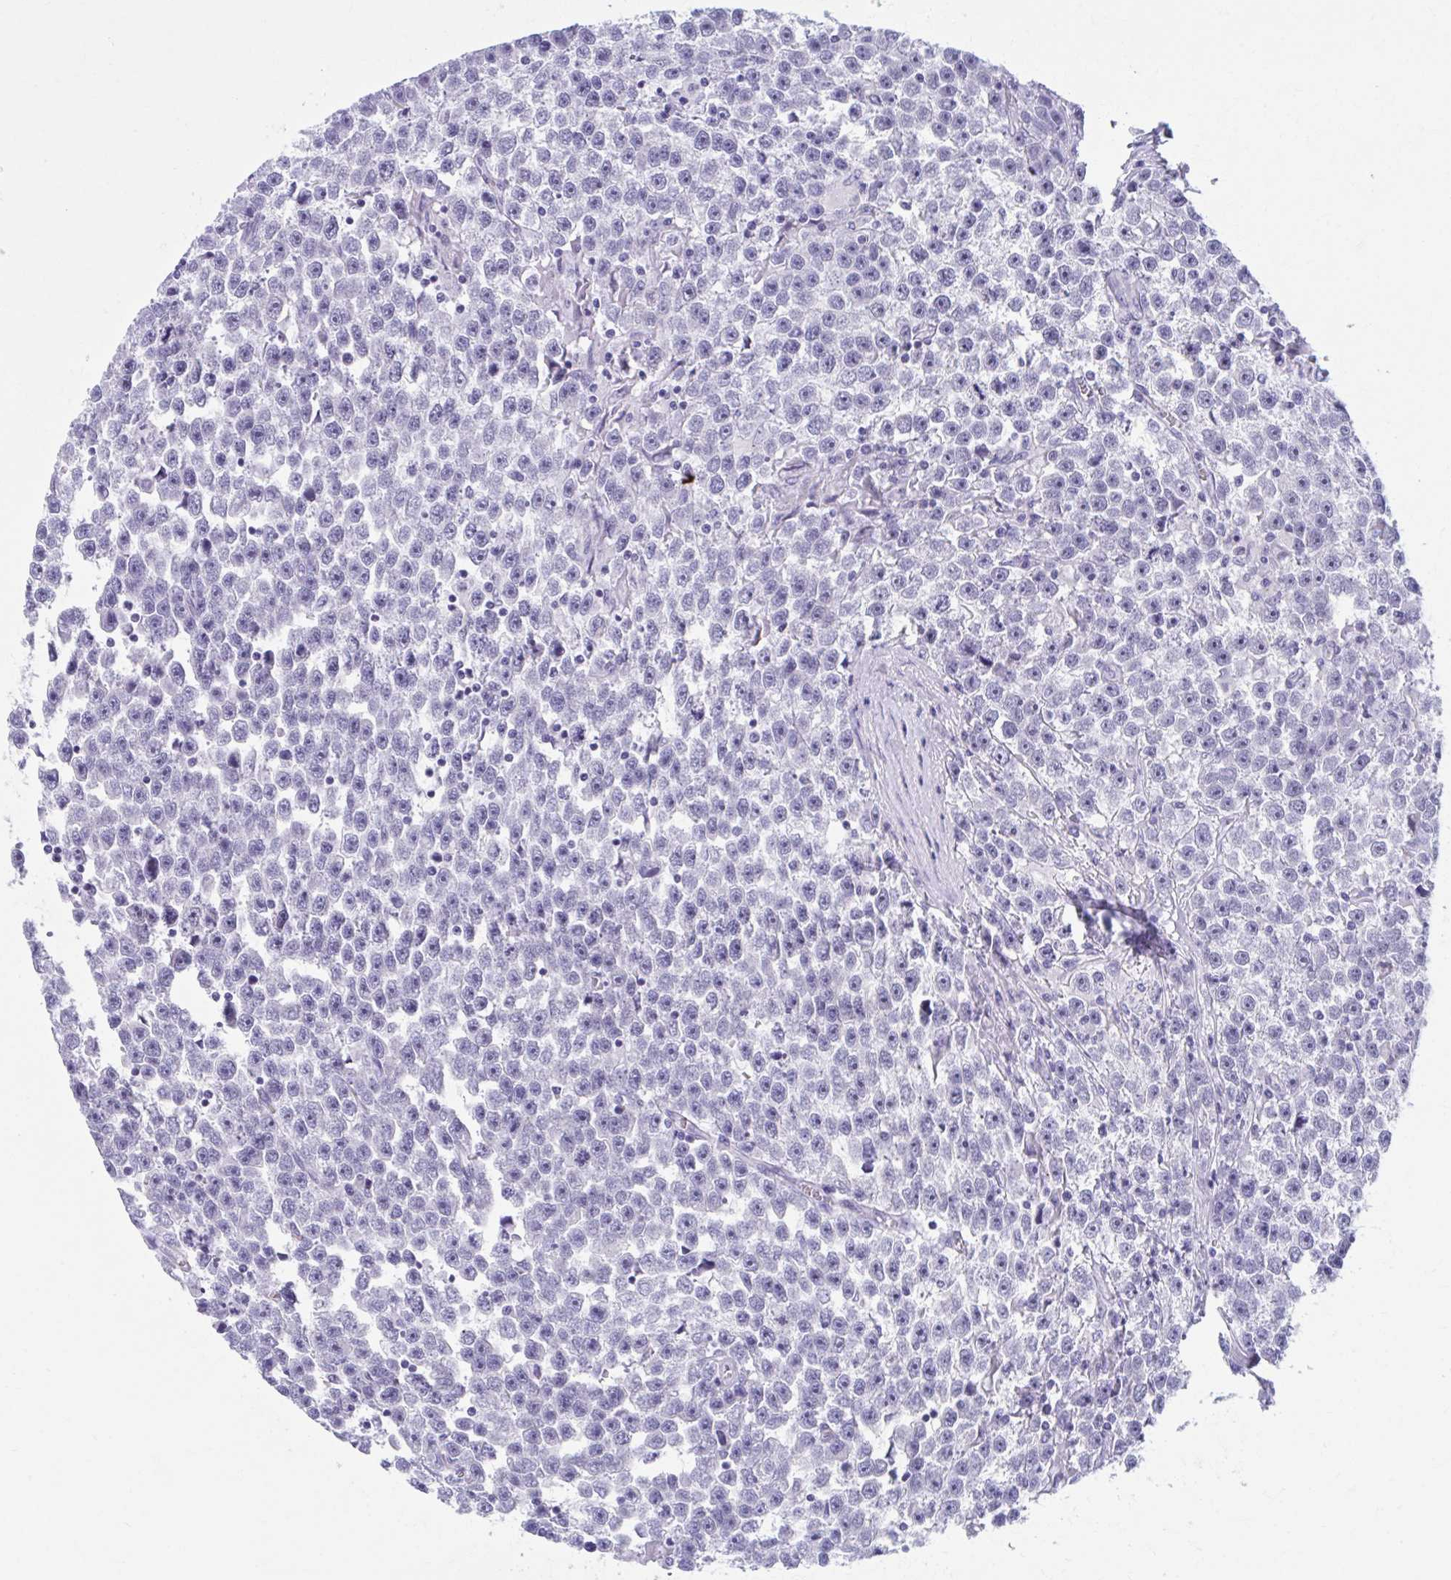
{"staining": {"intensity": "weak", "quantity": "<25%", "location": "nuclear"}, "tissue": "testis cancer", "cell_type": "Tumor cells", "image_type": "cancer", "snomed": [{"axis": "morphology", "description": "Seminoma, NOS"}, {"axis": "topography", "description": "Testis"}], "caption": "Immunohistochemical staining of testis cancer reveals no significant expression in tumor cells. The staining is performed using DAB (3,3'-diaminobenzidine) brown chromogen with nuclei counter-stained in using hematoxylin.", "gene": "CCDC105", "patient": {"sex": "male", "age": 31}}